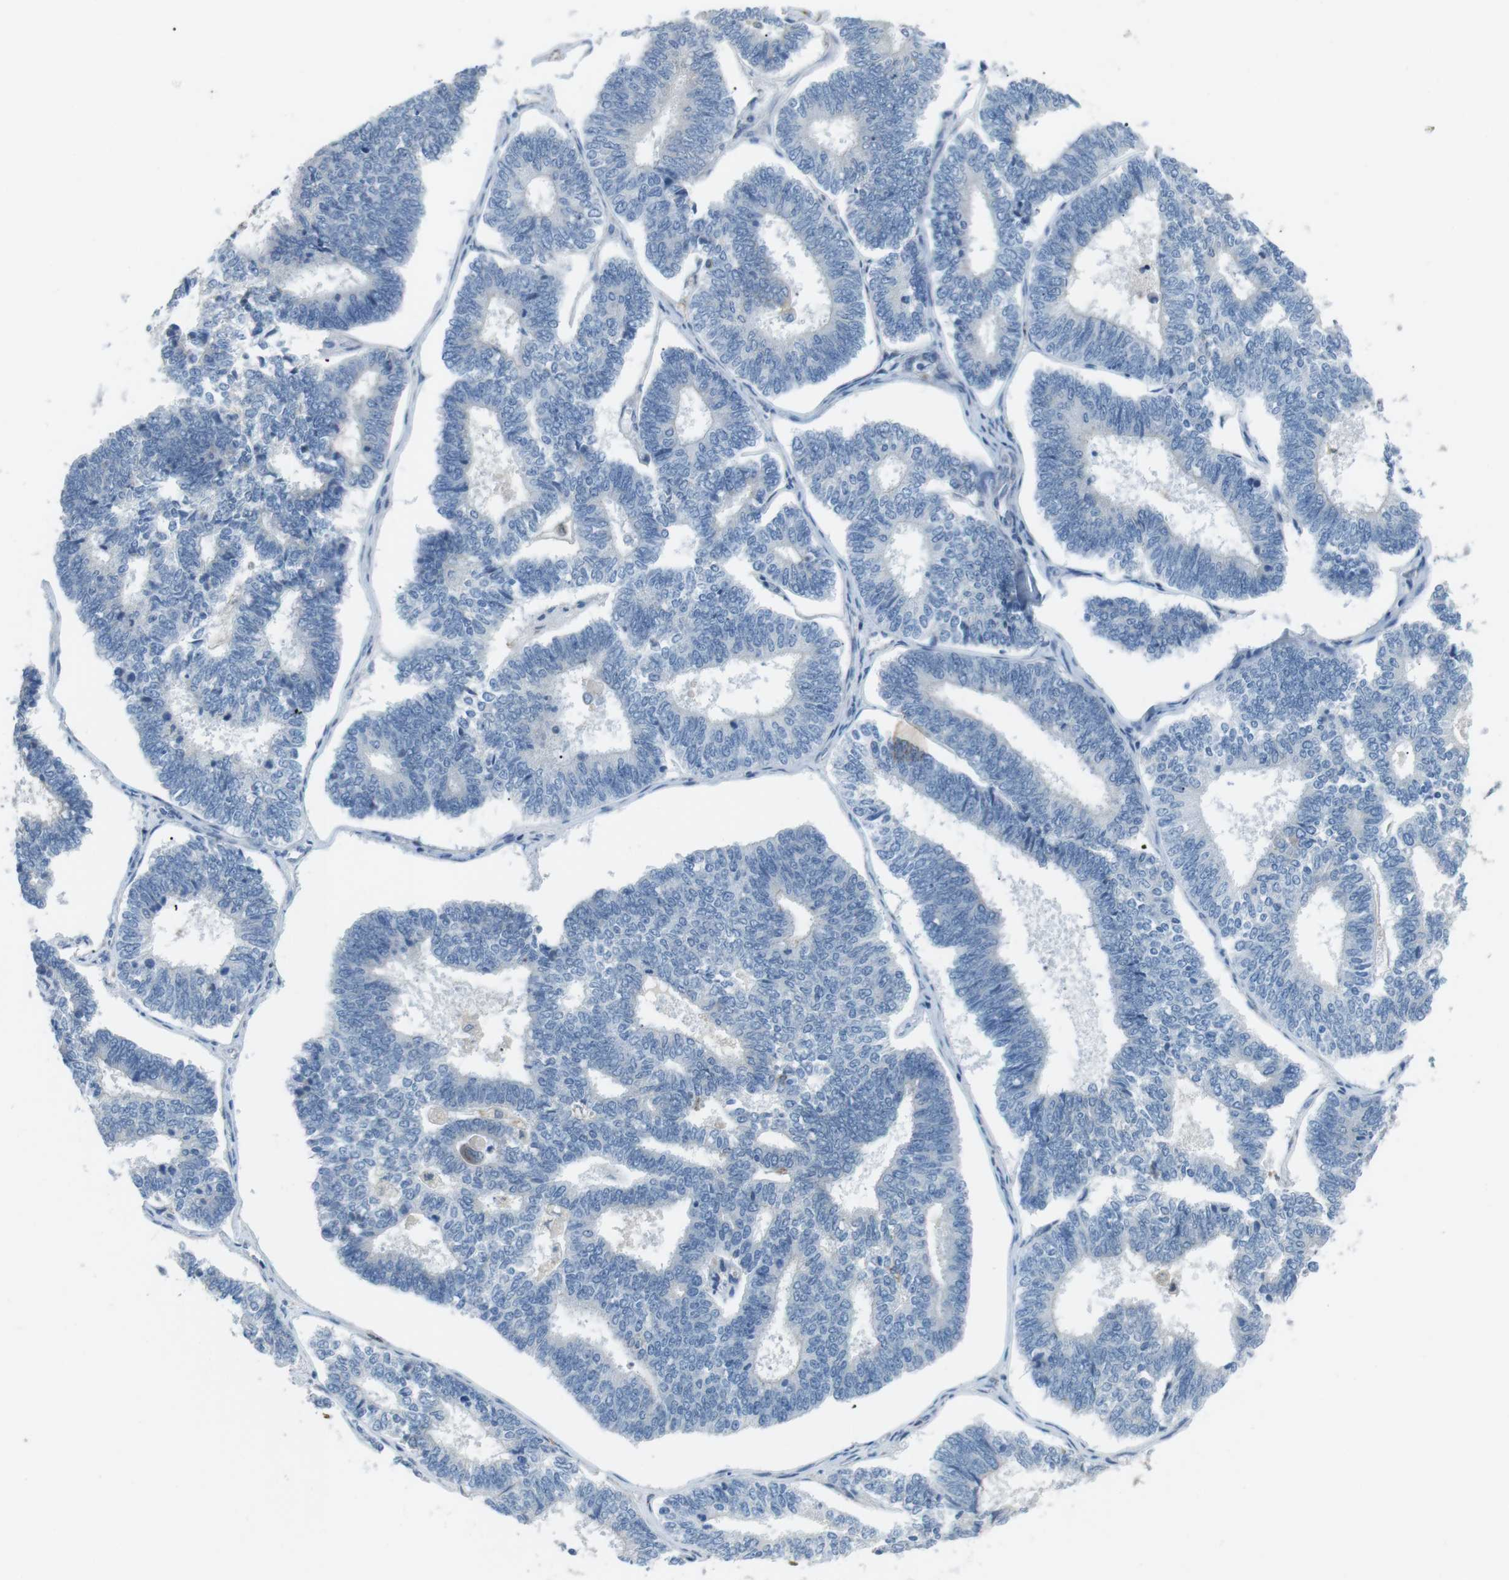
{"staining": {"intensity": "negative", "quantity": "none", "location": "none"}, "tissue": "endometrial cancer", "cell_type": "Tumor cells", "image_type": "cancer", "snomed": [{"axis": "morphology", "description": "Adenocarcinoma, NOS"}, {"axis": "topography", "description": "Endometrium"}], "caption": "Photomicrograph shows no protein positivity in tumor cells of endometrial cancer tissue.", "gene": "CD300E", "patient": {"sex": "female", "age": 70}}